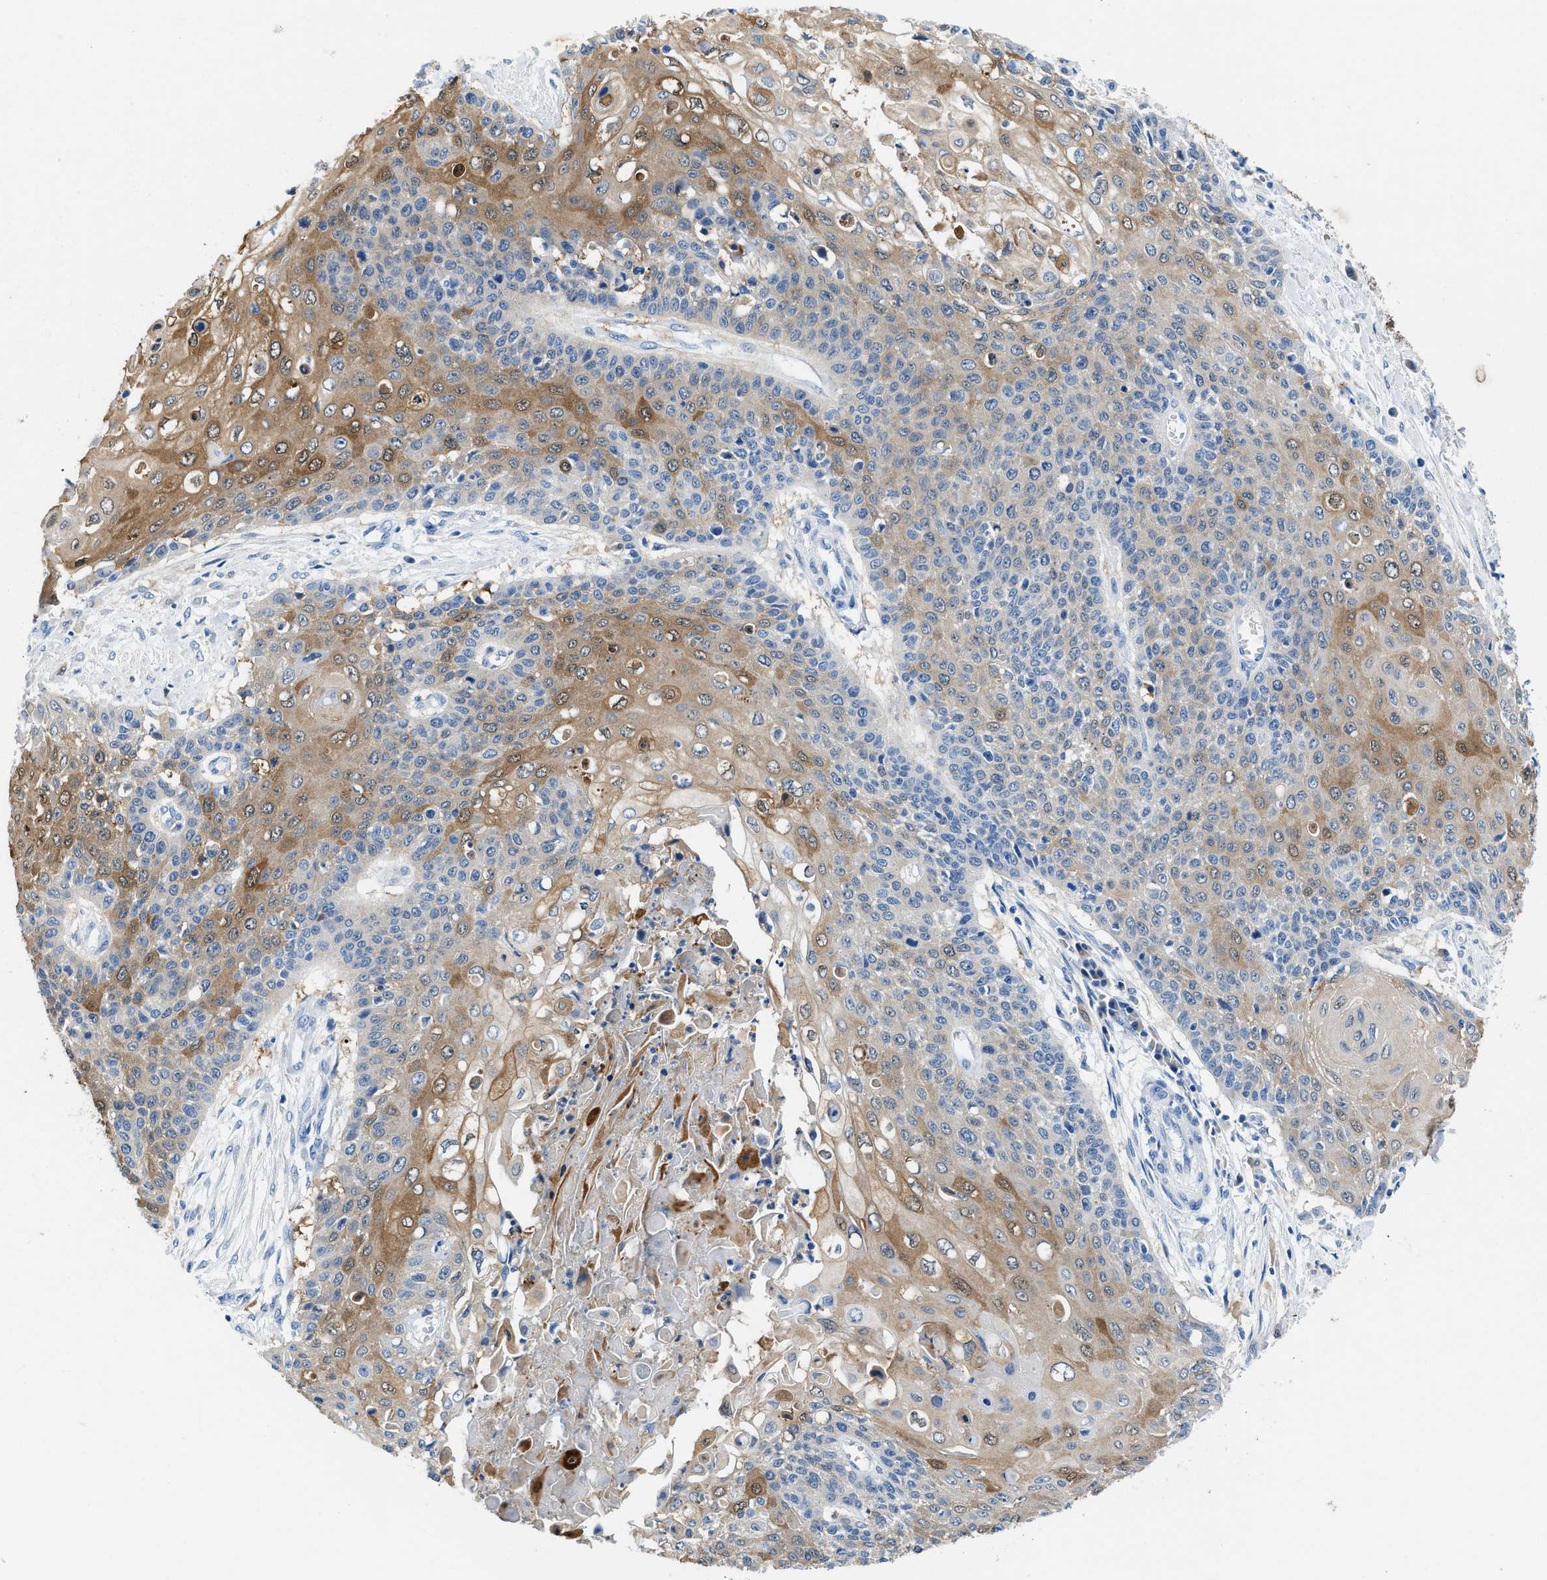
{"staining": {"intensity": "moderate", "quantity": "<25%", "location": "cytoplasmic/membranous"}, "tissue": "cervical cancer", "cell_type": "Tumor cells", "image_type": "cancer", "snomed": [{"axis": "morphology", "description": "Squamous cell carcinoma, NOS"}, {"axis": "topography", "description": "Cervix"}], "caption": "Immunohistochemical staining of human cervical cancer (squamous cell carcinoma) shows moderate cytoplasmic/membranous protein positivity in about <25% of tumor cells.", "gene": "FADS6", "patient": {"sex": "female", "age": 39}}